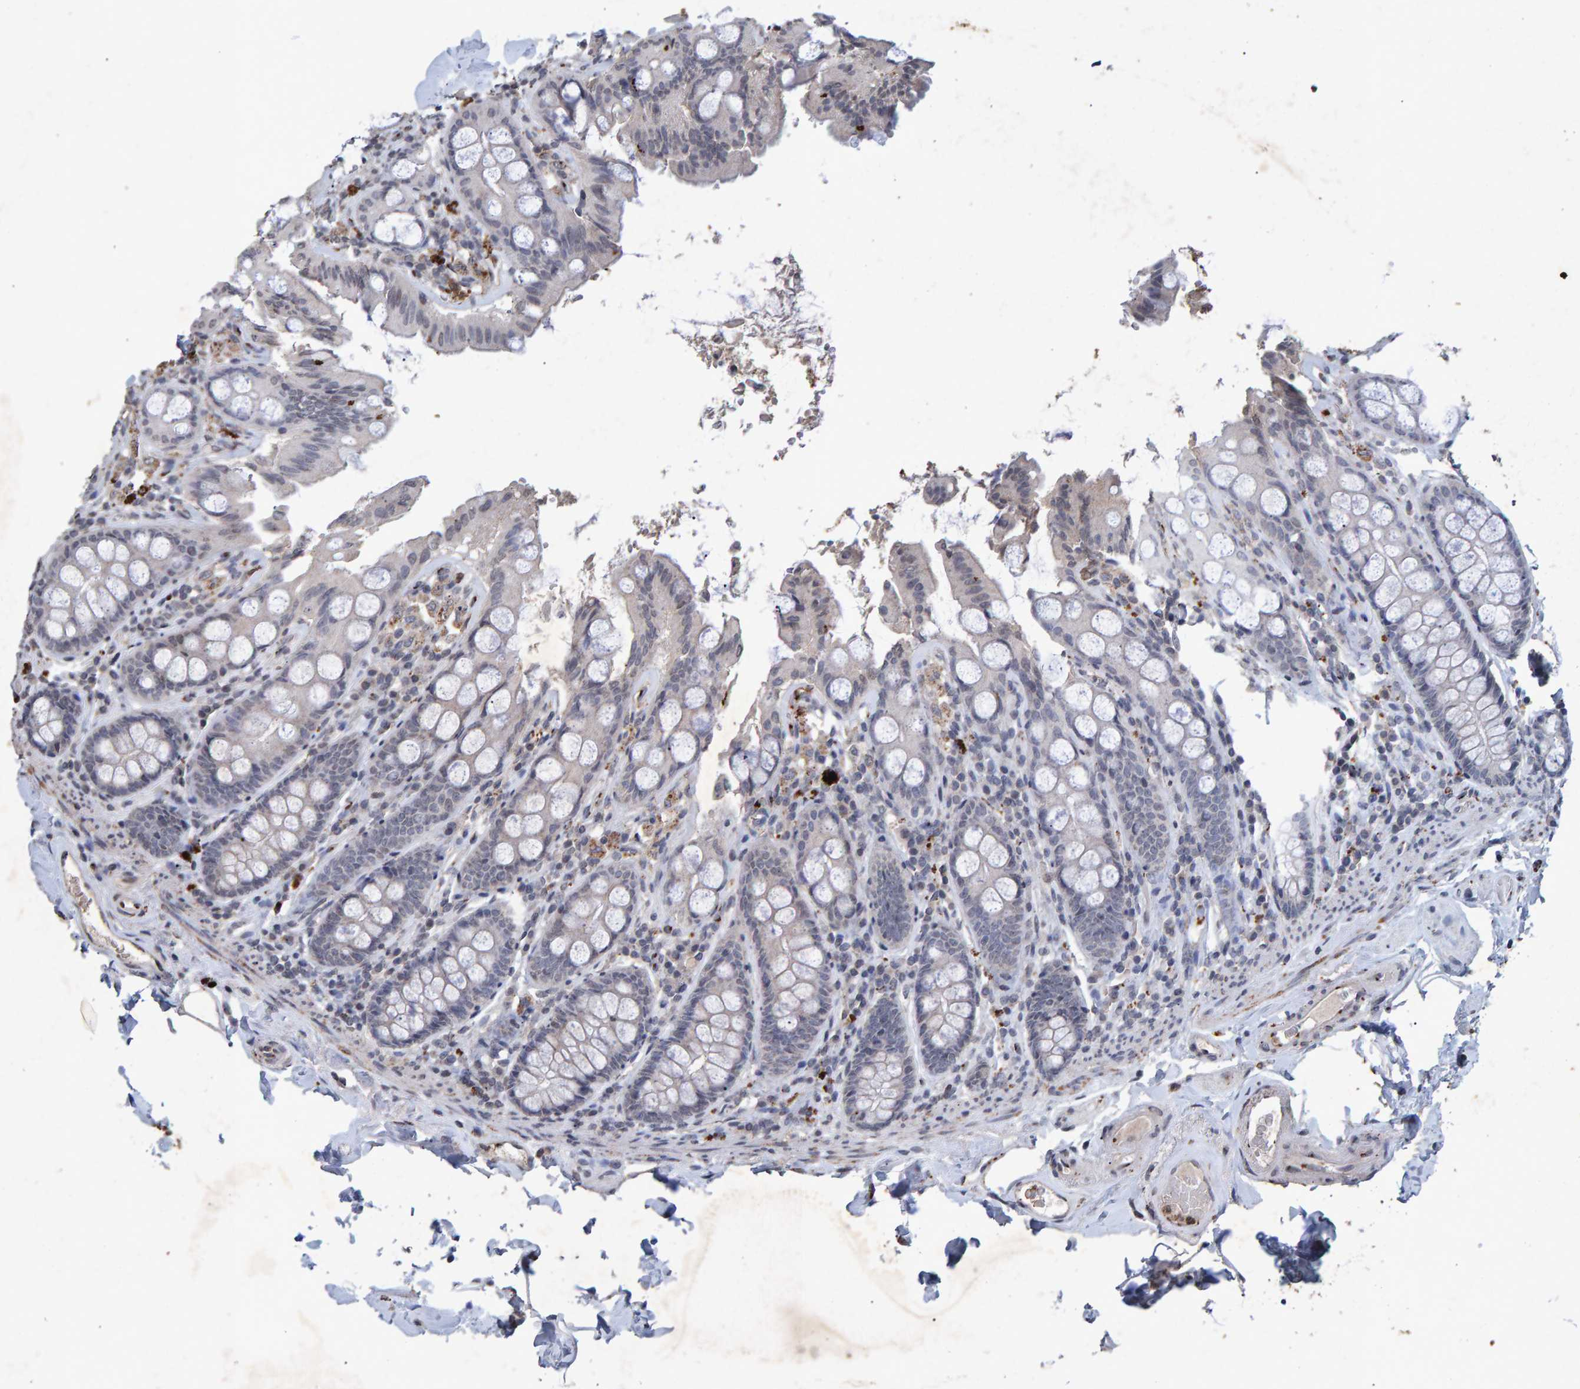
{"staining": {"intensity": "weak", "quantity": "25%-75%", "location": "cytoplasmic/membranous"}, "tissue": "colon", "cell_type": "Endothelial cells", "image_type": "normal", "snomed": [{"axis": "morphology", "description": "Normal tissue, NOS"}, {"axis": "topography", "description": "Colon"}, {"axis": "topography", "description": "Peripheral nerve tissue"}], "caption": "DAB (3,3'-diaminobenzidine) immunohistochemical staining of benign human colon demonstrates weak cytoplasmic/membranous protein positivity in approximately 25%-75% of endothelial cells. The staining was performed using DAB (3,3'-diaminobenzidine), with brown indicating positive protein expression. Nuclei are stained blue with hematoxylin.", "gene": "GALC", "patient": {"sex": "female", "age": 61}}